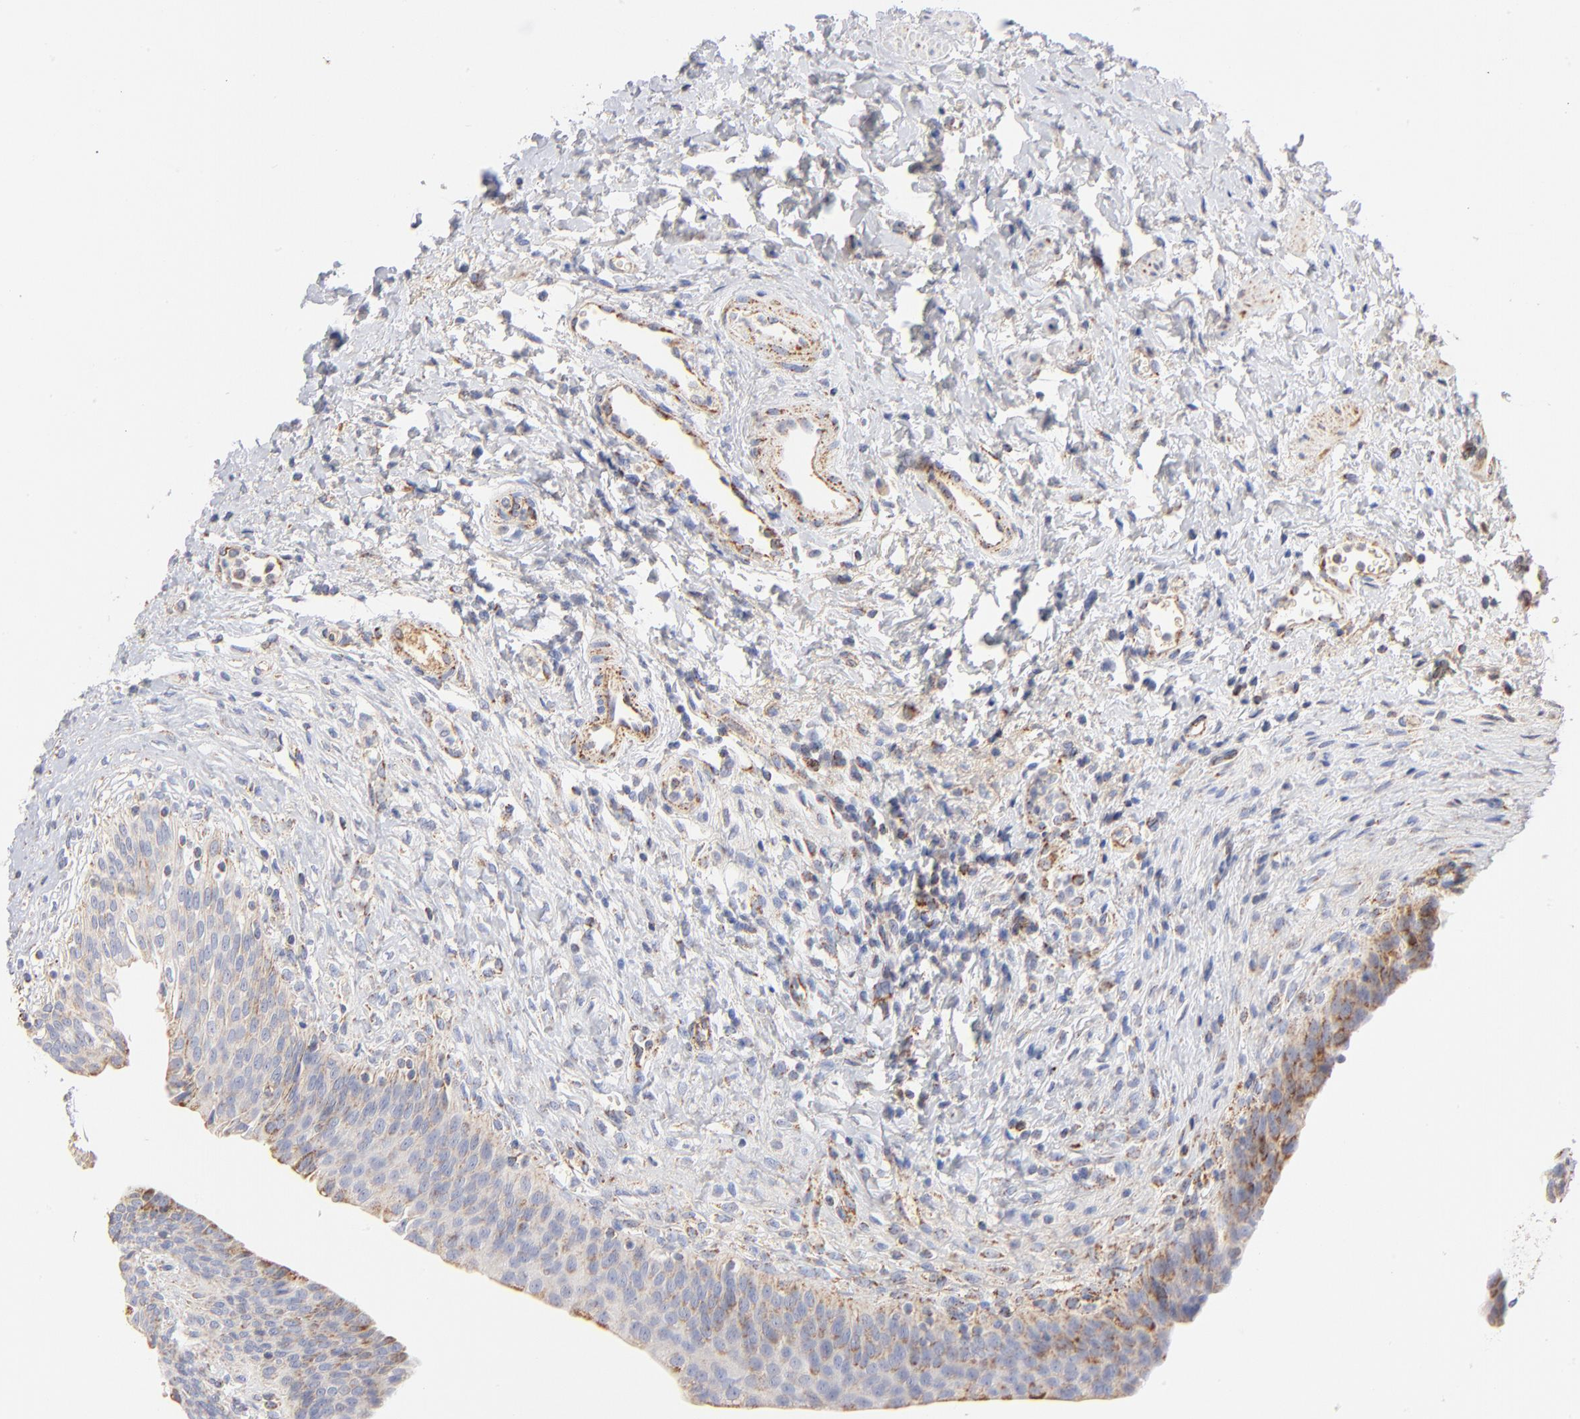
{"staining": {"intensity": "moderate", "quantity": "<25%", "location": "cytoplasmic/membranous"}, "tissue": "urinary bladder", "cell_type": "Urothelial cells", "image_type": "normal", "snomed": [{"axis": "morphology", "description": "Normal tissue, NOS"}, {"axis": "morphology", "description": "Dysplasia, NOS"}, {"axis": "topography", "description": "Urinary bladder"}], "caption": "Urinary bladder stained for a protein (brown) demonstrates moderate cytoplasmic/membranous positive positivity in approximately <25% of urothelial cells.", "gene": "DLAT", "patient": {"sex": "male", "age": 35}}